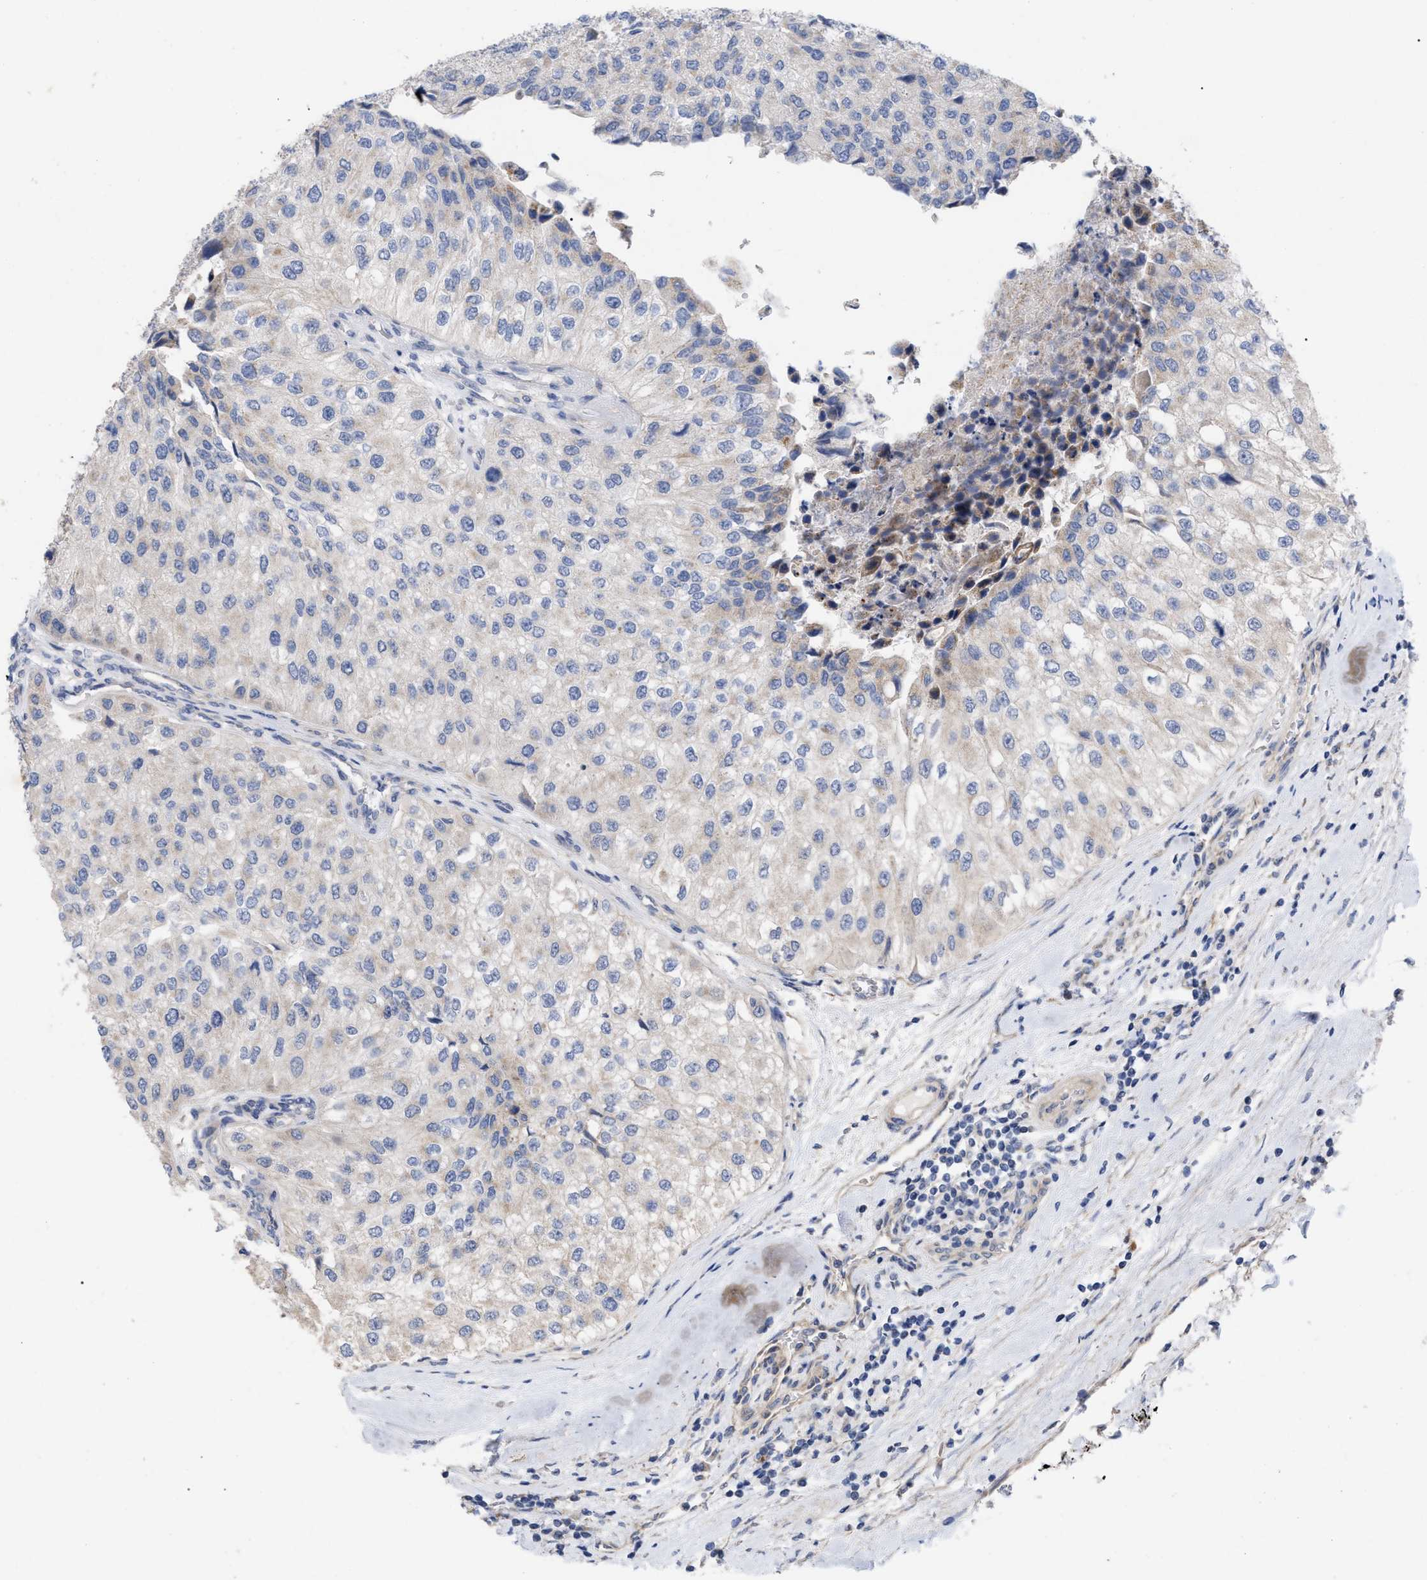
{"staining": {"intensity": "negative", "quantity": "none", "location": "none"}, "tissue": "urothelial cancer", "cell_type": "Tumor cells", "image_type": "cancer", "snomed": [{"axis": "morphology", "description": "Urothelial carcinoma, High grade"}, {"axis": "topography", "description": "Kidney"}, {"axis": "topography", "description": "Urinary bladder"}], "caption": "Micrograph shows no significant protein positivity in tumor cells of urothelial cancer.", "gene": "VIP", "patient": {"sex": "male", "age": 77}}